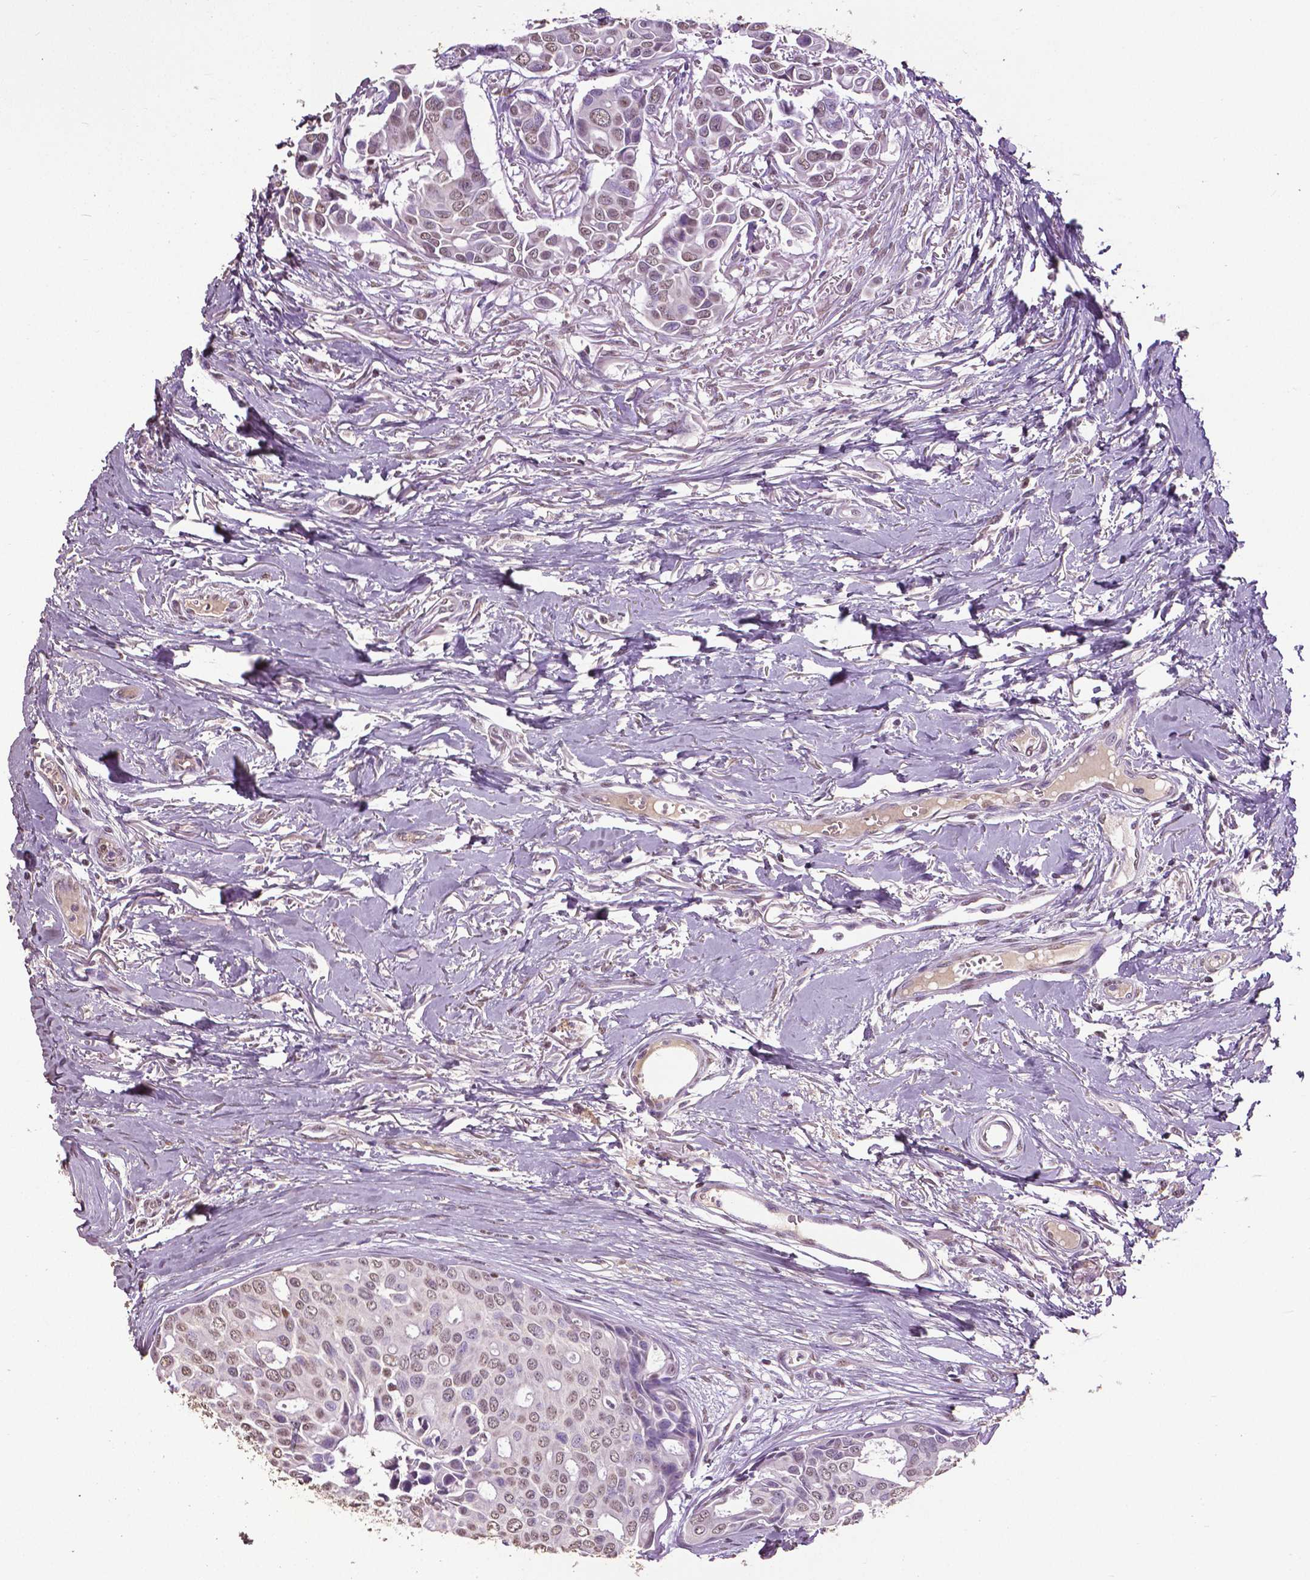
{"staining": {"intensity": "negative", "quantity": "none", "location": "none"}, "tissue": "breast cancer", "cell_type": "Tumor cells", "image_type": "cancer", "snomed": [{"axis": "morphology", "description": "Duct carcinoma"}, {"axis": "topography", "description": "Breast"}], "caption": "Immunohistochemistry of breast cancer (invasive ductal carcinoma) displays no expression in tumor cells.", "gene": "RUNX3", "patient": {"sex": "female", "age": 54}}